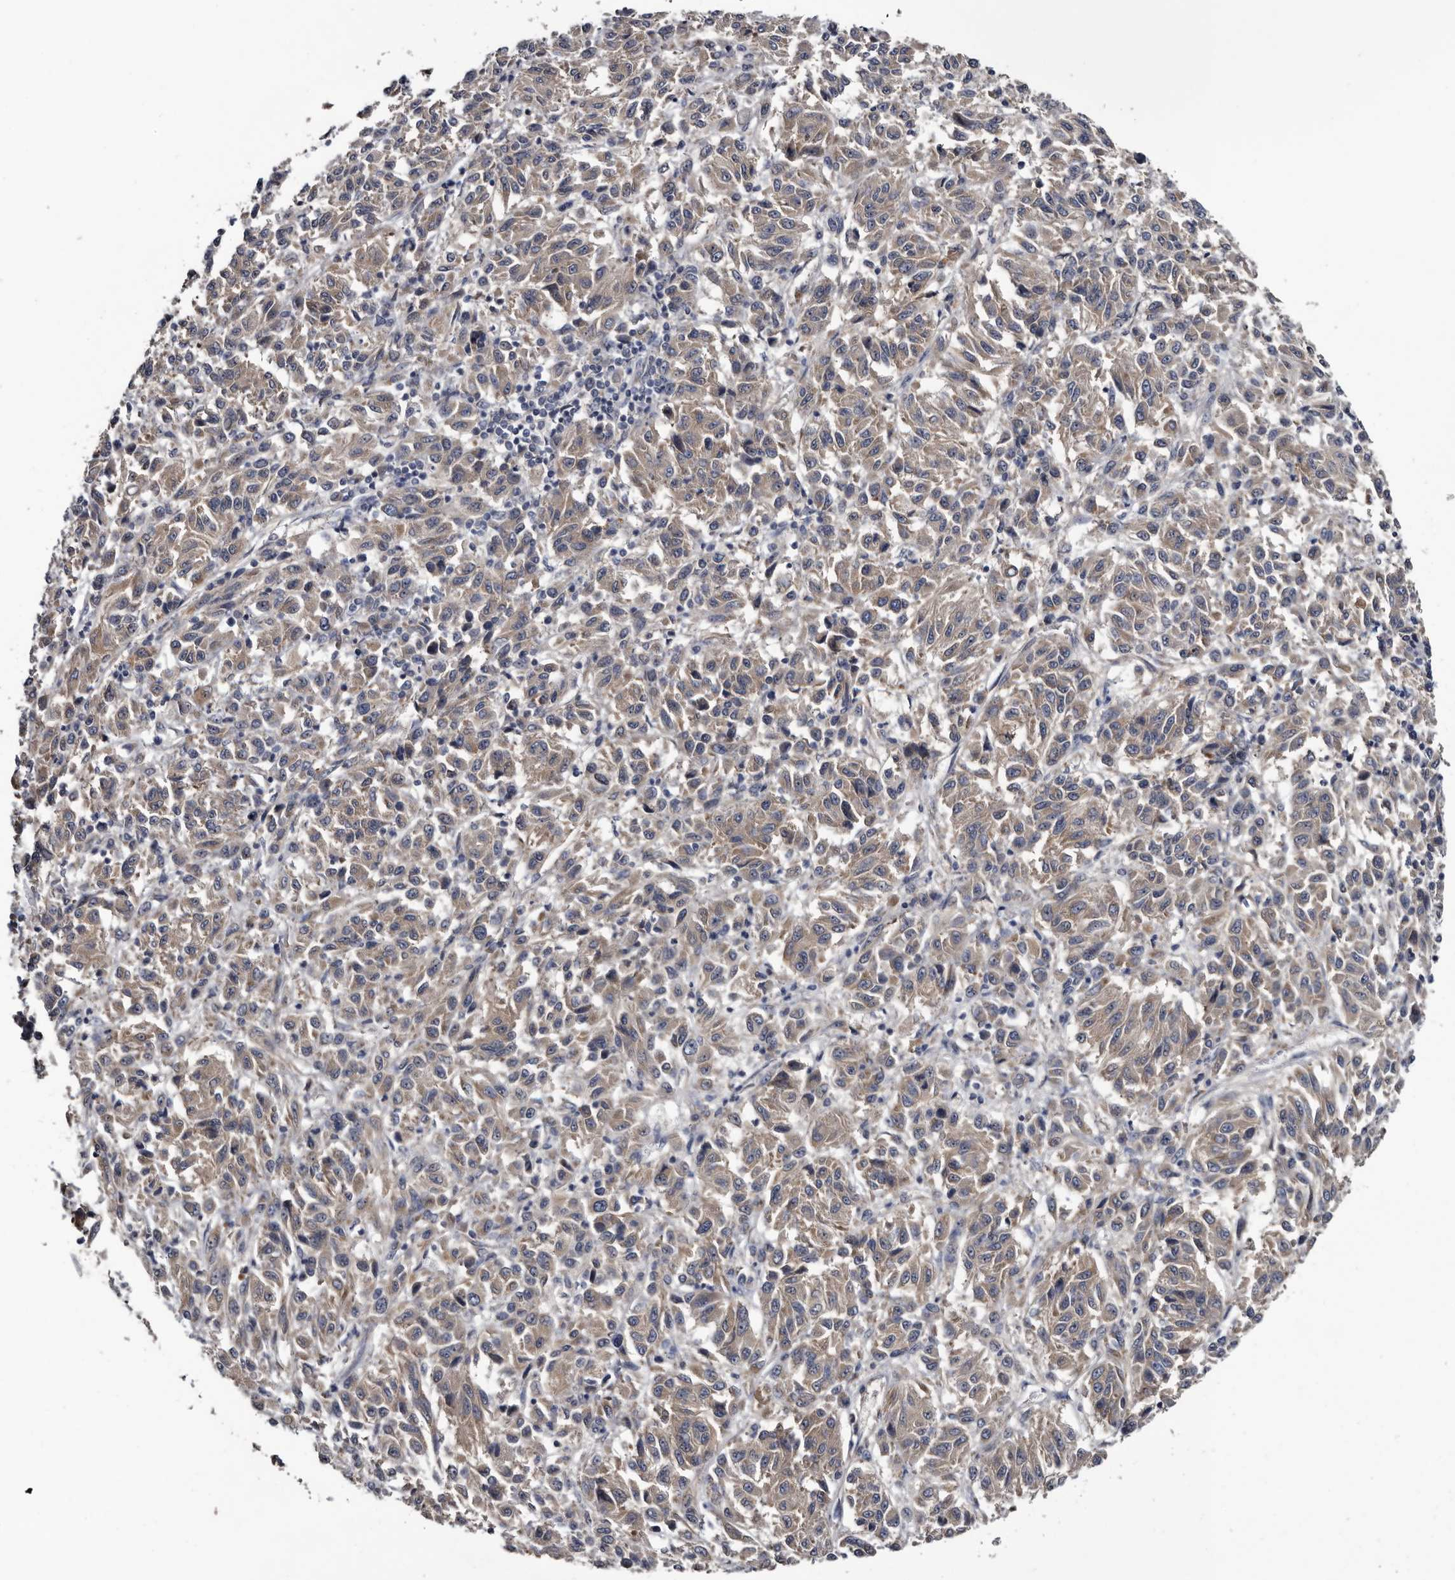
{"staining": {"intensity": "weak", "quantity": ">75%", "location": "cytoplasmic/membranous"}, "tissue": "melanoma", "cell_type": "Tumor cells", "image_type": "cancer", "snomed": [{"axis": "morphology", "description": "Malignant melanoma, Metastatic site"}, {"axis": "topography", "description": "Lung"}], "caption": "Melanoma was stained to show a protein in brown. There is low levels of weak cytoplasmic/membranous expression in approximately >75% of tumor cells.", "gene": "IARS1", "patient": {"sex": "male", "age": 64}}